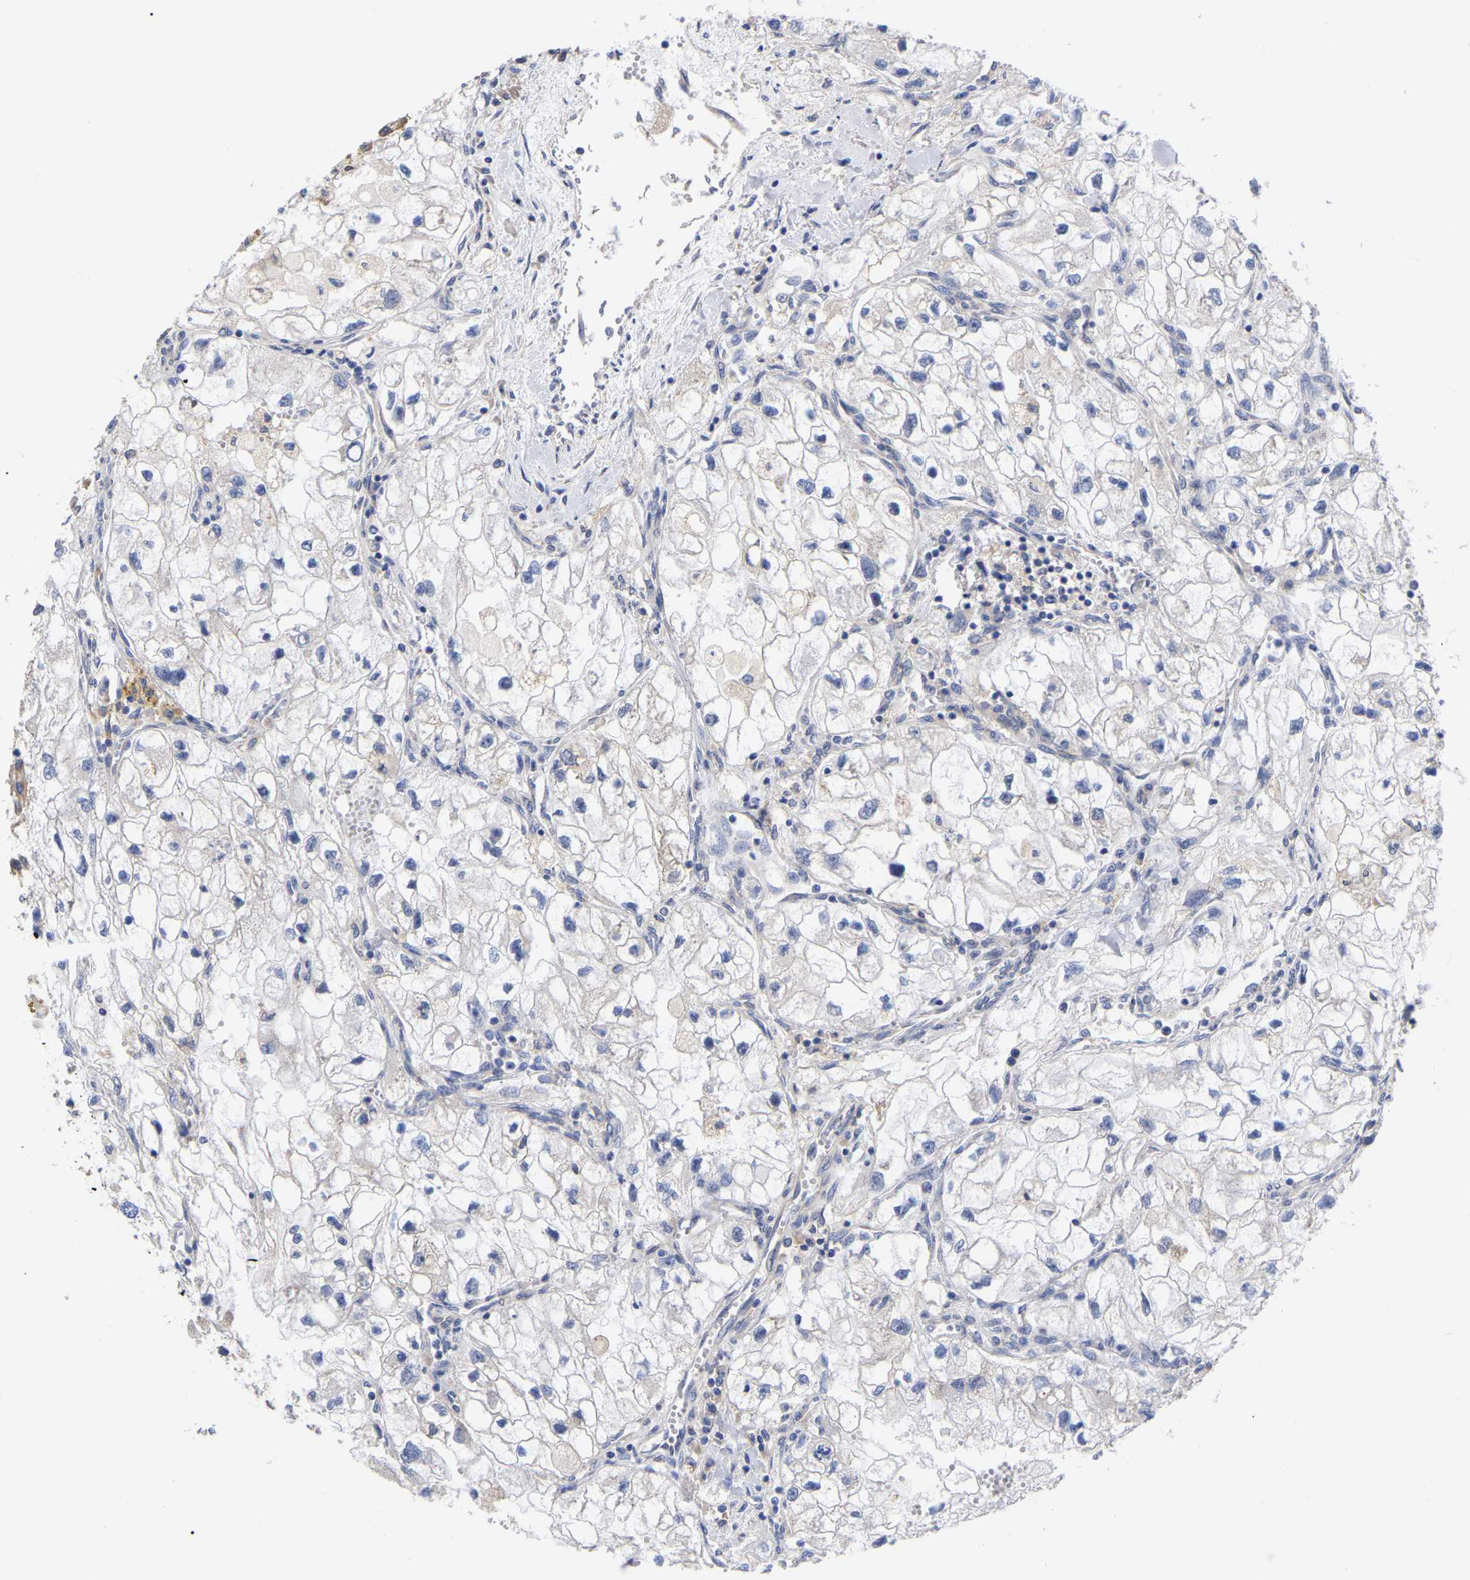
{"staining": {"intensity": "negative", "quantity": "none", "location": "none"}, "tissue": "renal cancer", "cell_type": "Tumor cells", "image_type": "cancer", "snomed": [{"axis": "morphology", "description": "Adenocarcinoma, NOS"}, {"axis": "topography", "description": "Kidney"}], "caption": "High power microscopy photomicrograph of an immunohistochemistry (IHC) photomicrograph of adenocarcinoma (renal), revealing no significant expression in tumor cells.", "gene": "CFAP298", "patient": {"sex": "female", "age": 70}}